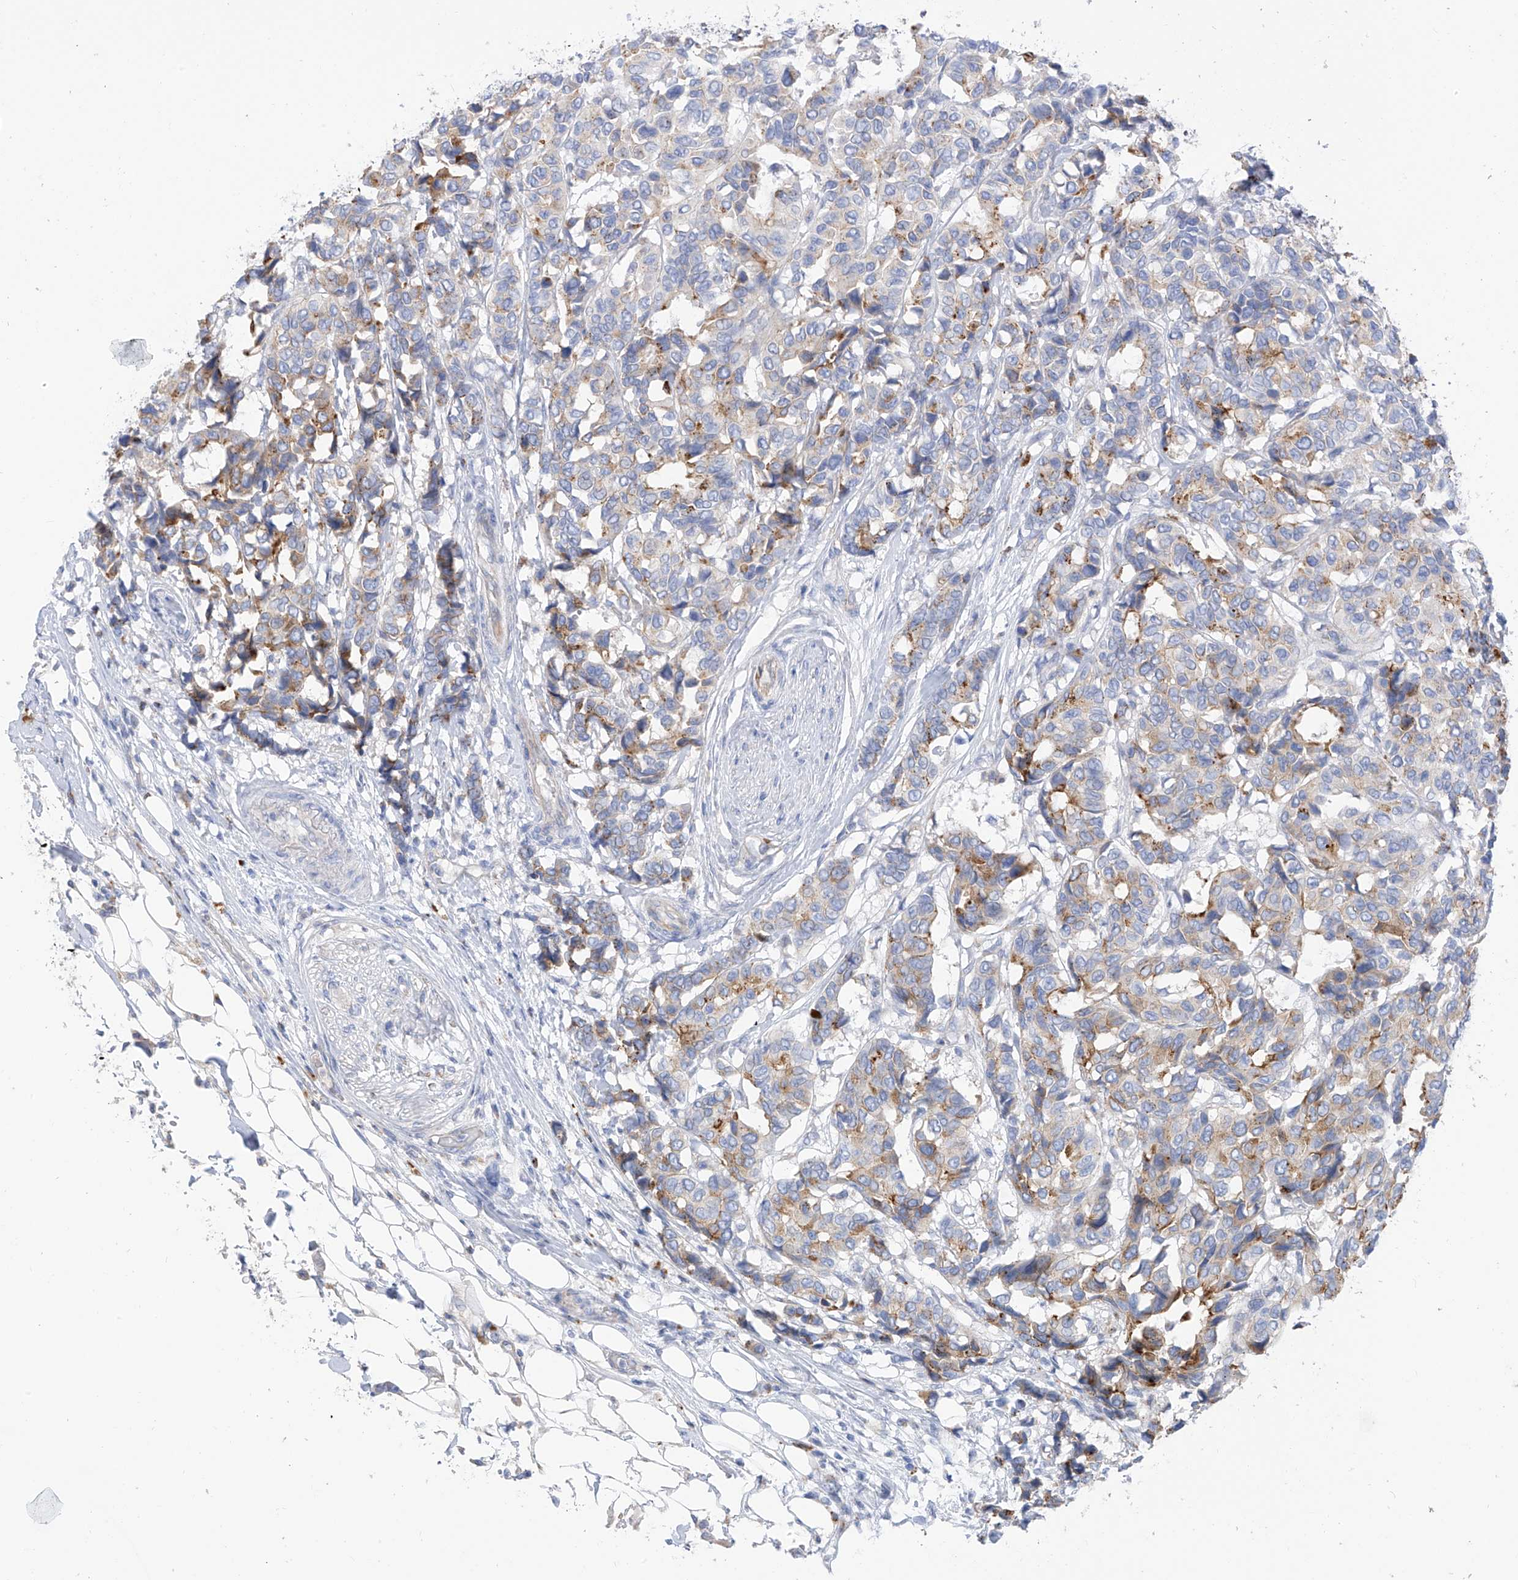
{"staining": {"intensity": "moderate", "quantity": "<25%", "location": "cytoplasmic/membranous"}, "tissue": "breast cancer", "cell_type": "Tumor cells", "image_type": "cancer", "snomed": [{"axis": "morphology", "description": "Duct carcinoma"}, {"axis": "topography", "description": "Breast"}], "caption": "Breast cancer tissue reveals moderate cytoplasmic/membranous expression in about <25% of tumor cells, visualized by immunohistochemistry.", "gene": "ITGA9", "patient": {"sex": "female", "age": 87}}